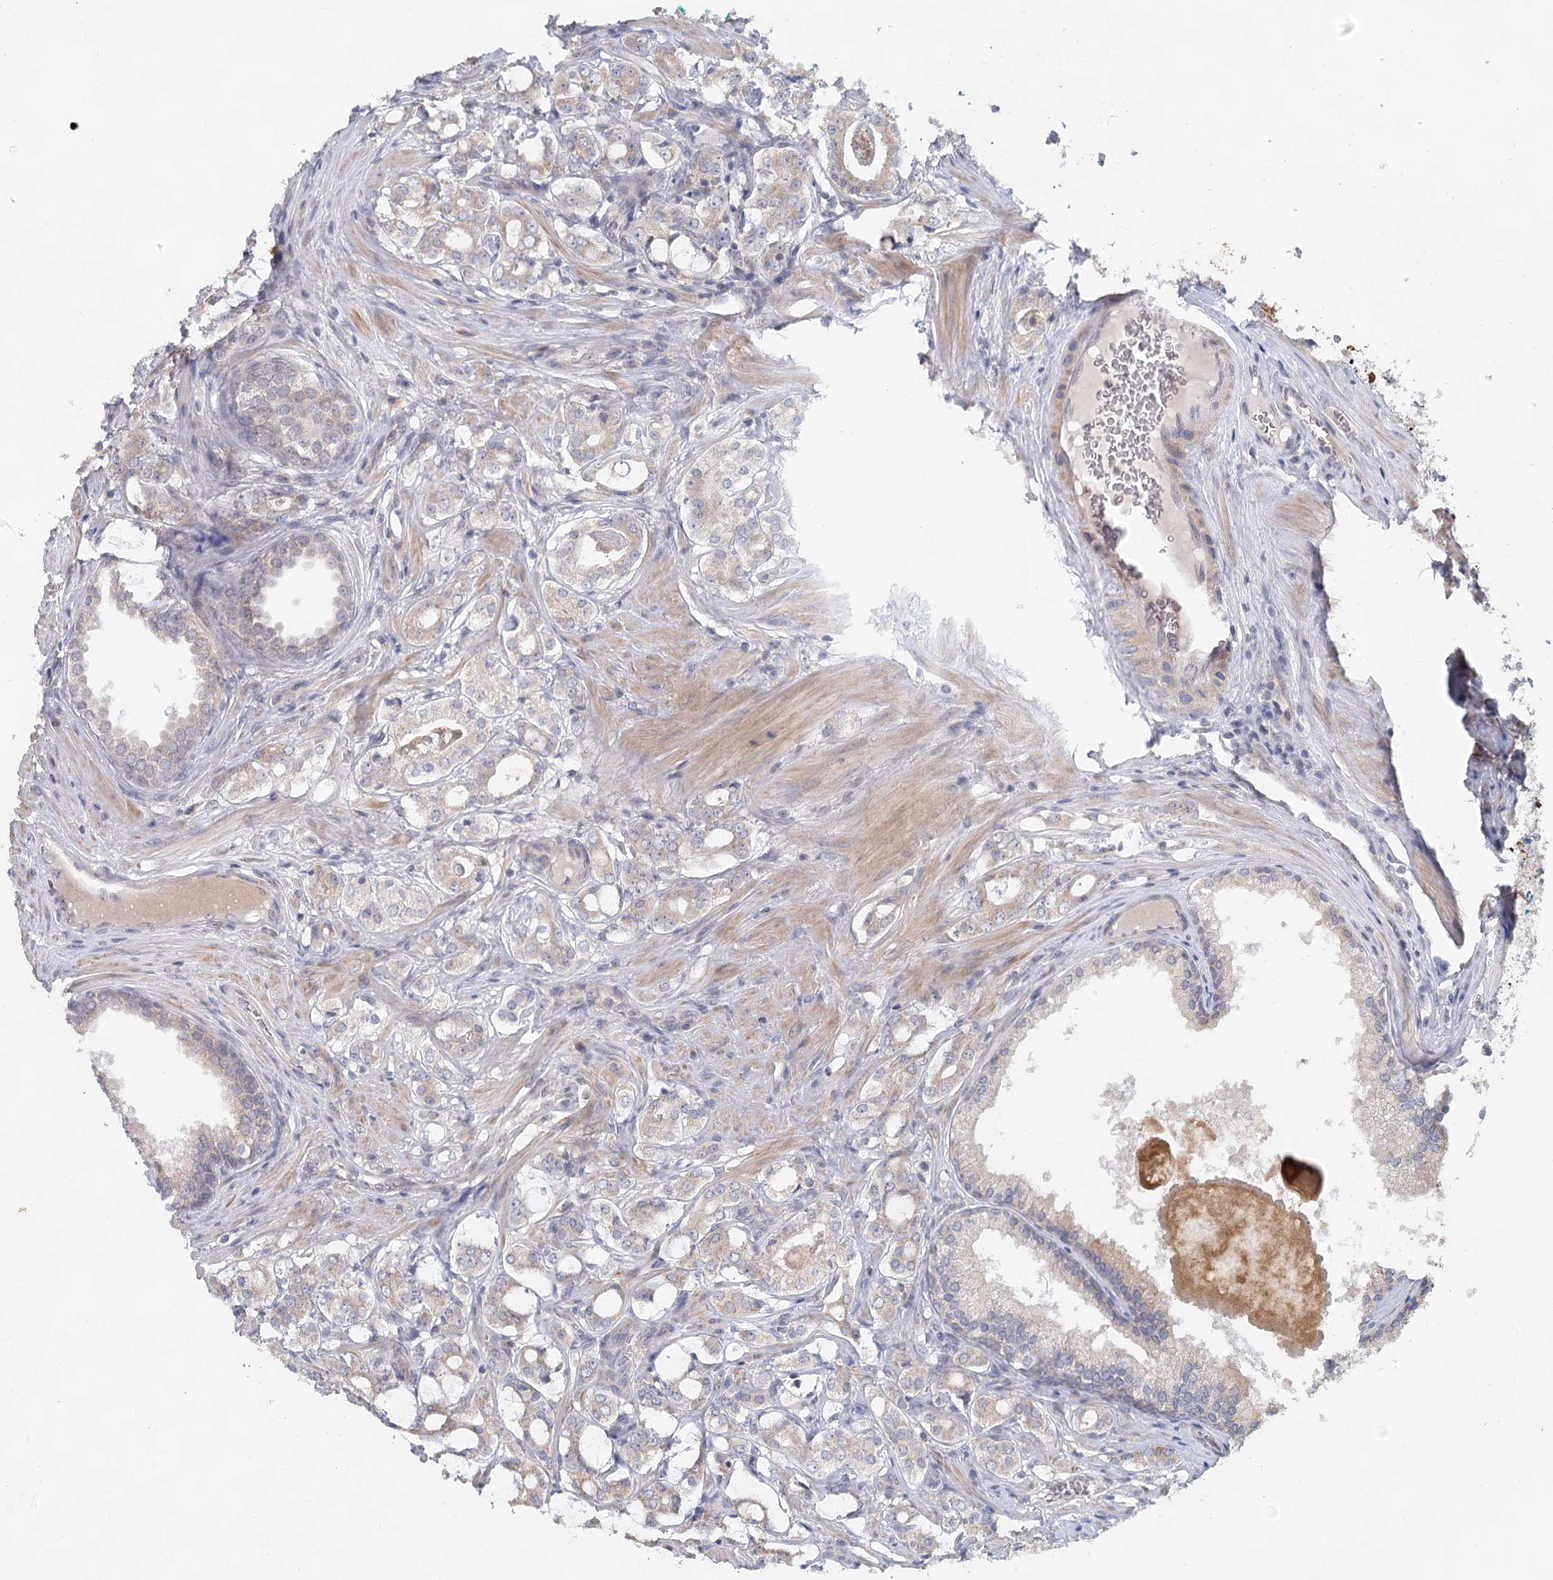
{"staining": {"intensity": "moderate", "quantity": "<25%", "location": "cytoplasmic/membranous"}, "tissue": "prostate cancer", "cell_type": "Tumor cells", "image_type": "cancer", "snomed": [{"axis": "morphology", "description": "Adenocarcinoma, High grade"}, {"axis": "topography", "description": "Prostate"}], "caption": "The photomicrograph displays immunohistochemical staining of prostate cancer (adenocarcinoma (high-grade)). There is moderate cytoplasmic/membranous expression is seen in approximately <25% of tumor cells.", "gene": "BLTP1", "patient": {"sex": "male", "age": 63}}